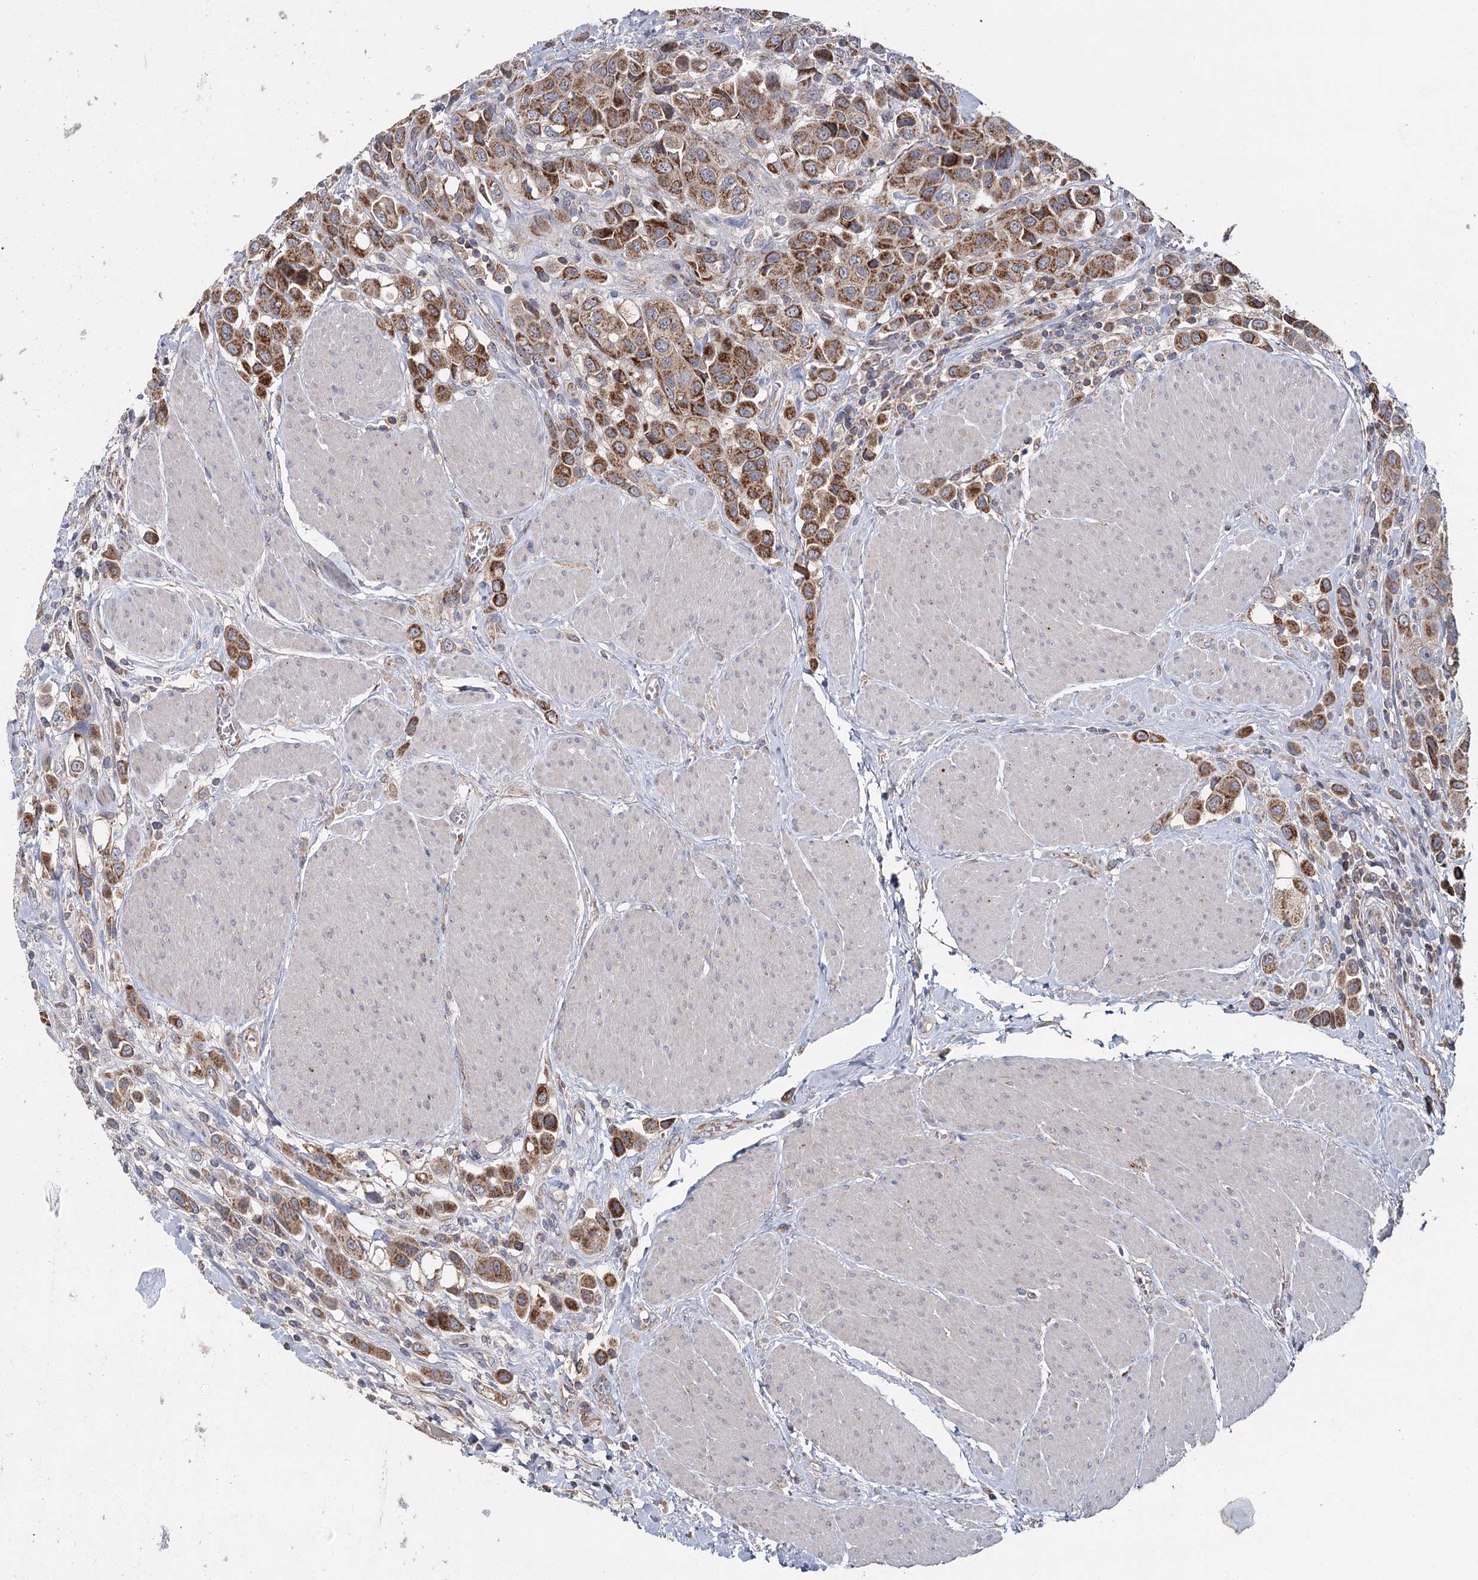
{"staining": {"intensity": "strong", "quantity": ">75%", "location": "cytoplasmic/membranous"}, "tissue": "urothelial cancer", "cell_type": "Tumor cells", "image_type": "cancer", "snomed": [{"axis": "morphology", "description": "Urothelial carcinoma, High grade"}, {"axis": "topography", "description": "Urinary bladder"}], "caption": "IHC photomicrograph of neoplastic tissue: urothelial carcinoma (high-grade) stained using immunohistochemistry (IHC) shows high levels of strong protein expression localized specifically in the cytoplasmic/membranous of tumor cells, appearing as a cytoplasmic/membranous brown color.", "gene": "MRPL44", "patient": {"sex": "male", "age": 50}}